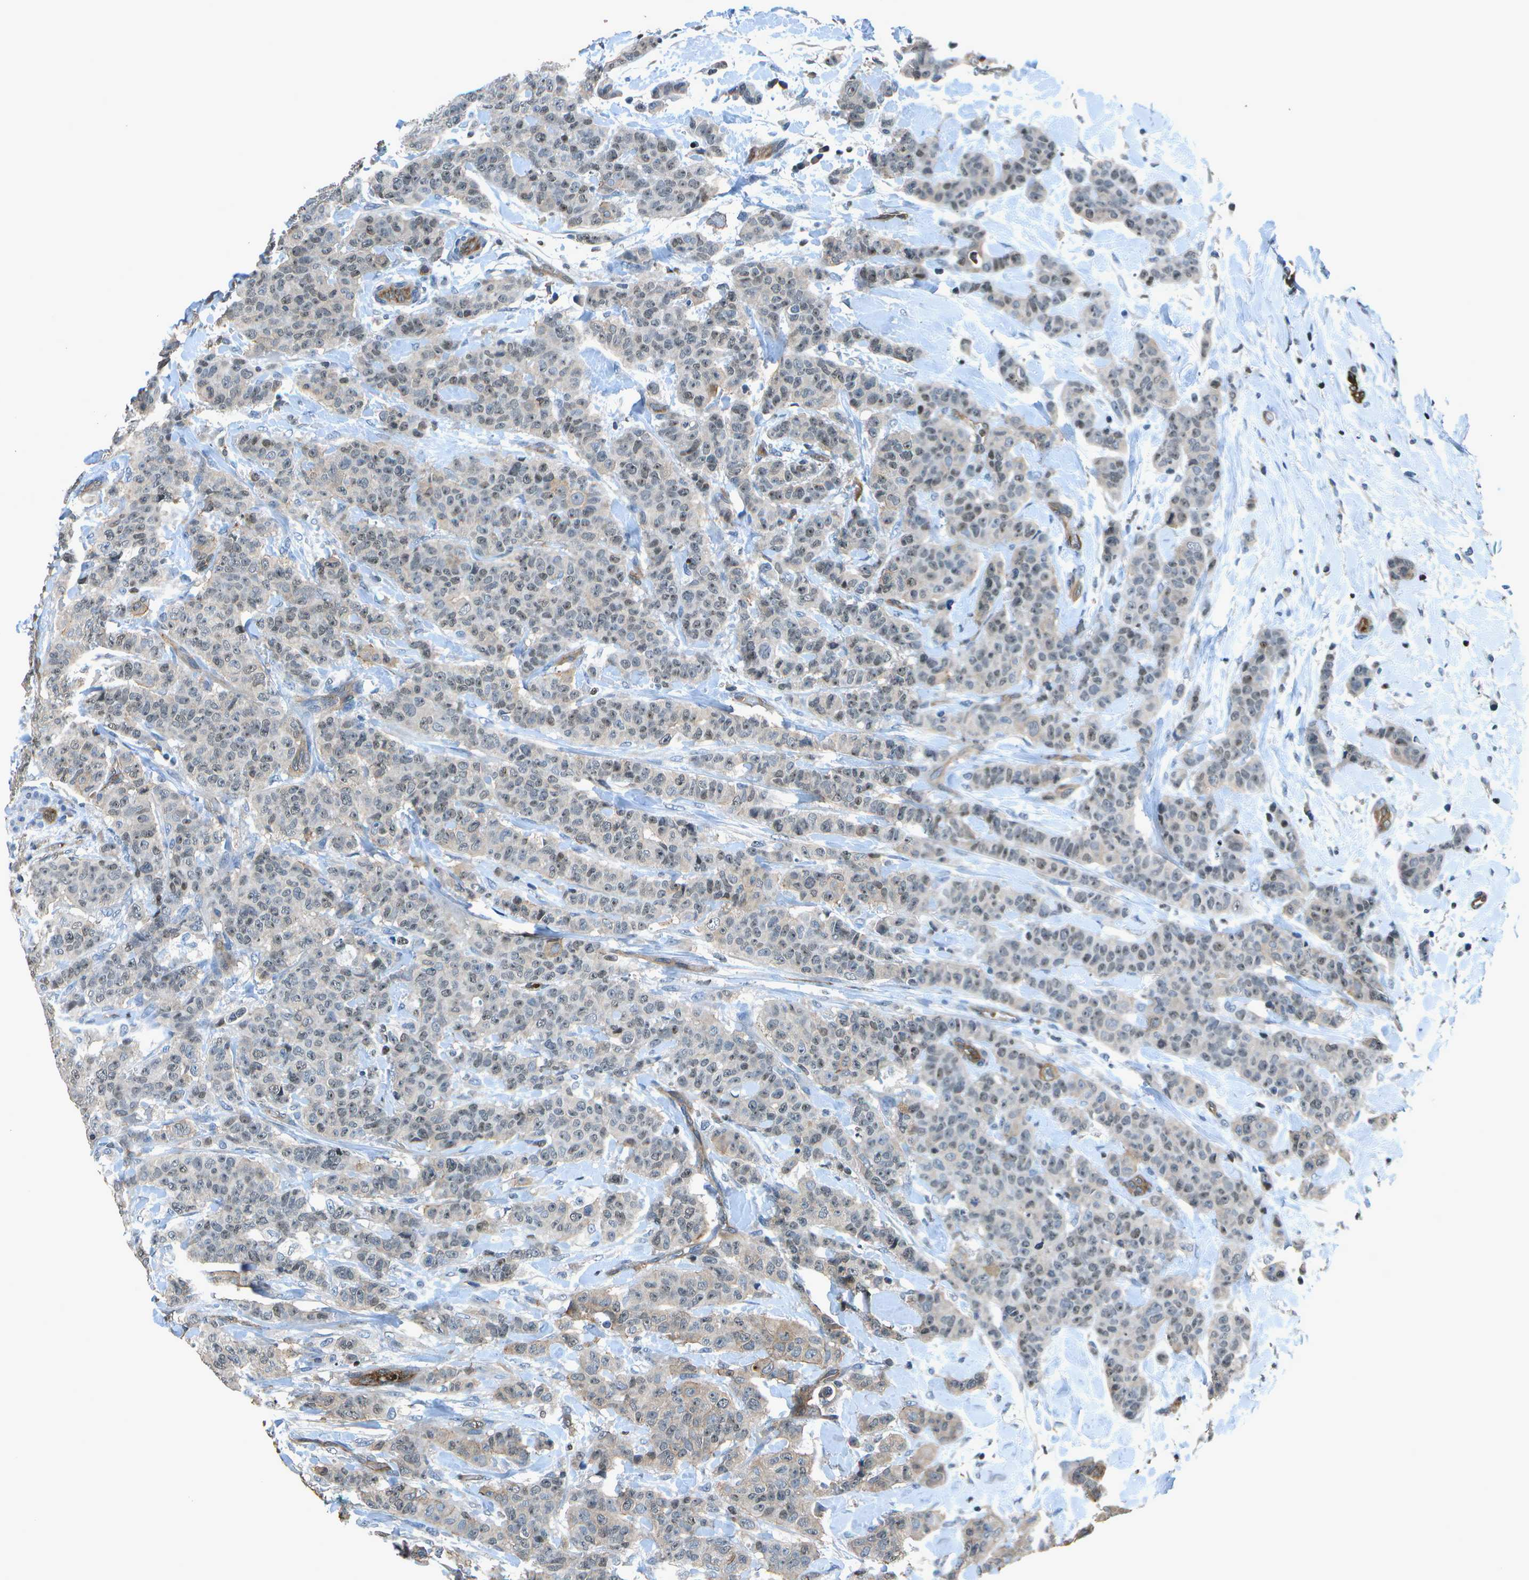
{"staining": {"intensity": "weak", "quantity": "25%-75%", "location": "nuclear"}, "tissue": "breast cancer", "cell_type": "Tumor cells", "image_type": "cancer", "snomed": [{"axis": "morphology", "description": "Normal tissue, NOS"}, {"axis": "morphology", "description": "Duct carcinoma"}, {"axis": "topography", "description": "Breast"}], "caption": "Weak nuclear positivity for a protein is seen in approximately 25%-75% of tumor cells of breast cancer (invasive ductal carcinoma) using IHC.", "gene": "PDLIM1", "patient": {"sex": "female", "age": 40}}